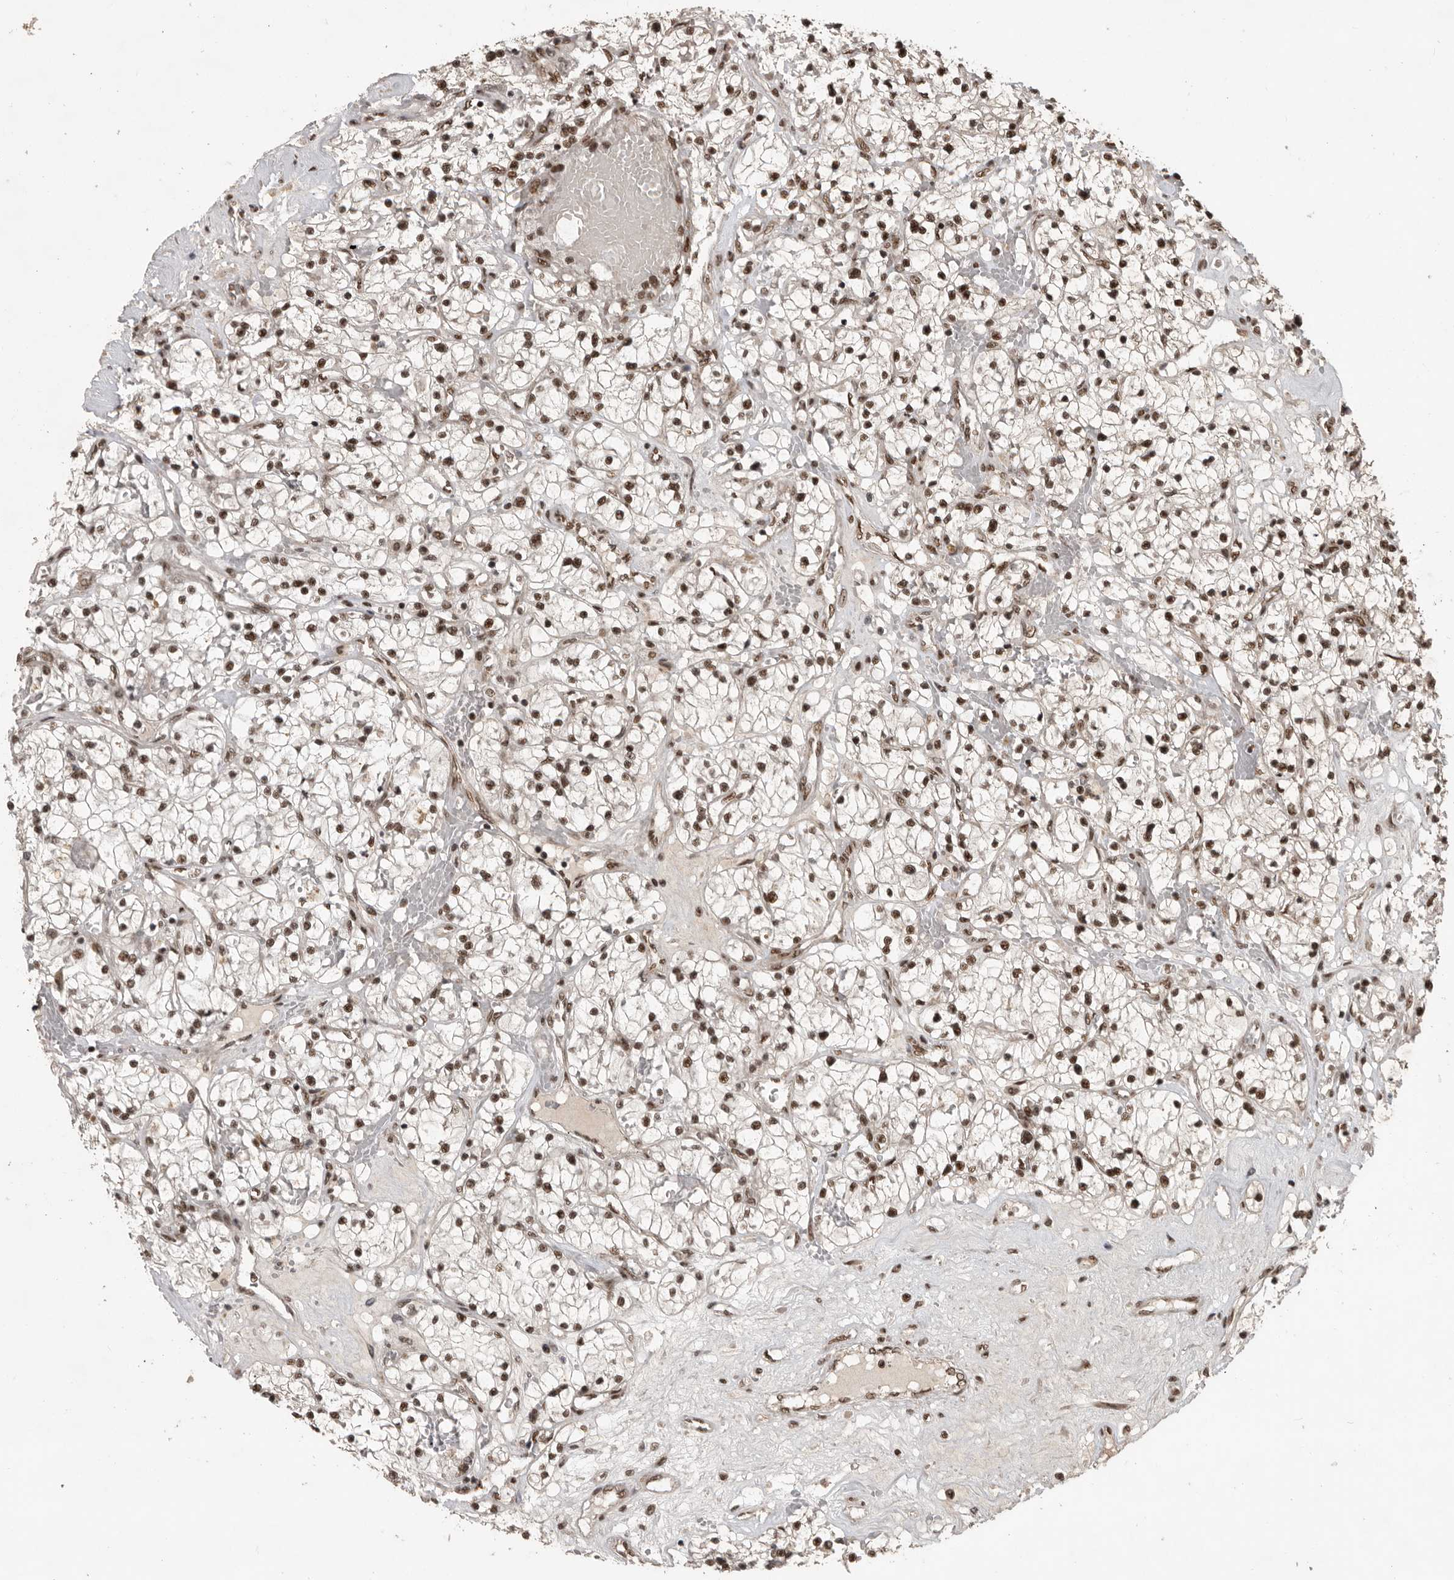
{"staining": {"intensity": "strong", "quantity": ">75%", "location": "nuclear"}, "tissue": "renal cancer", "cell_type": "Tumor cells", "image_type": "cancer", "snomed": [{"axis": "morphology", "description": "Normal tissue, NOS"}, {"axis": "morphology", "description": "Adenocarcinoma, NOS"}, {"axis": "topography", "description": "Kidney"}], "caption": "Immunohistochemical staining of renal adenocarcinoma displays high levels of strong nuclear staining in approximately >75% of tumor cells.", "gene": "CBLL1", "patient": {"sex": "male", "age": 68}}